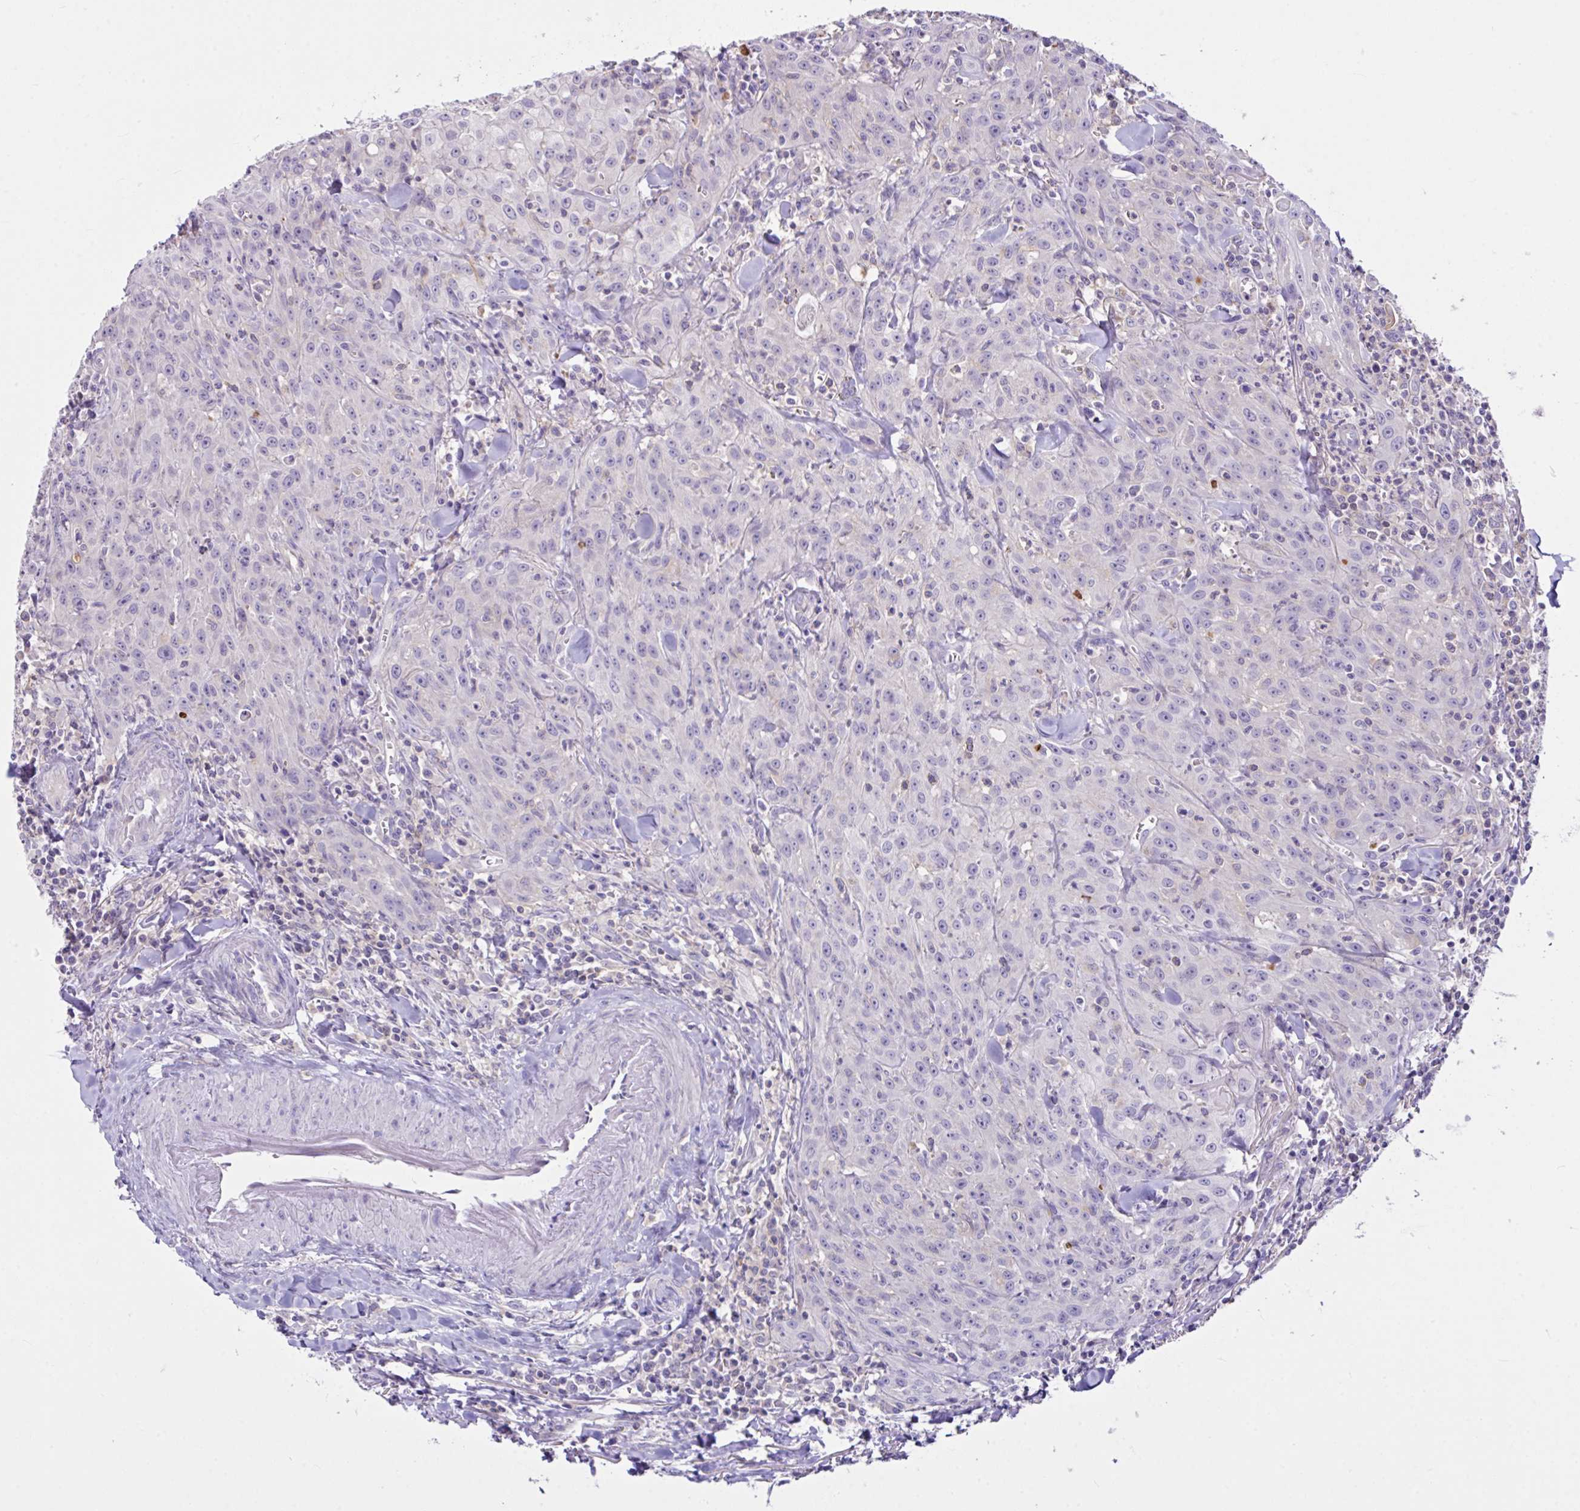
{"staining": {"intensity": "negative", "quantity": "none", "location": "none"}, "tissue": "head and neck cancer", "cell_type": "Tumor cells", "image_type": "cancer", "snomed": [{"axis": "morphology", "description": "Normal tissue, NOS"}, {"axis": "morphology", "description": "Squamous cell carcinoma, NOS"}, {"axis": "topography", "description": "Oral tissue"}, {"axis": "topography", "description": "Head-Neck"}], "caption": "High power microscopy photomicrograph of an immunohistochemistry micrograph of head and neck cancer, revealing no significant staining in tumor cells.", "gene": "D2HGDH", "patient": {"sex": "female", "age": 70}}